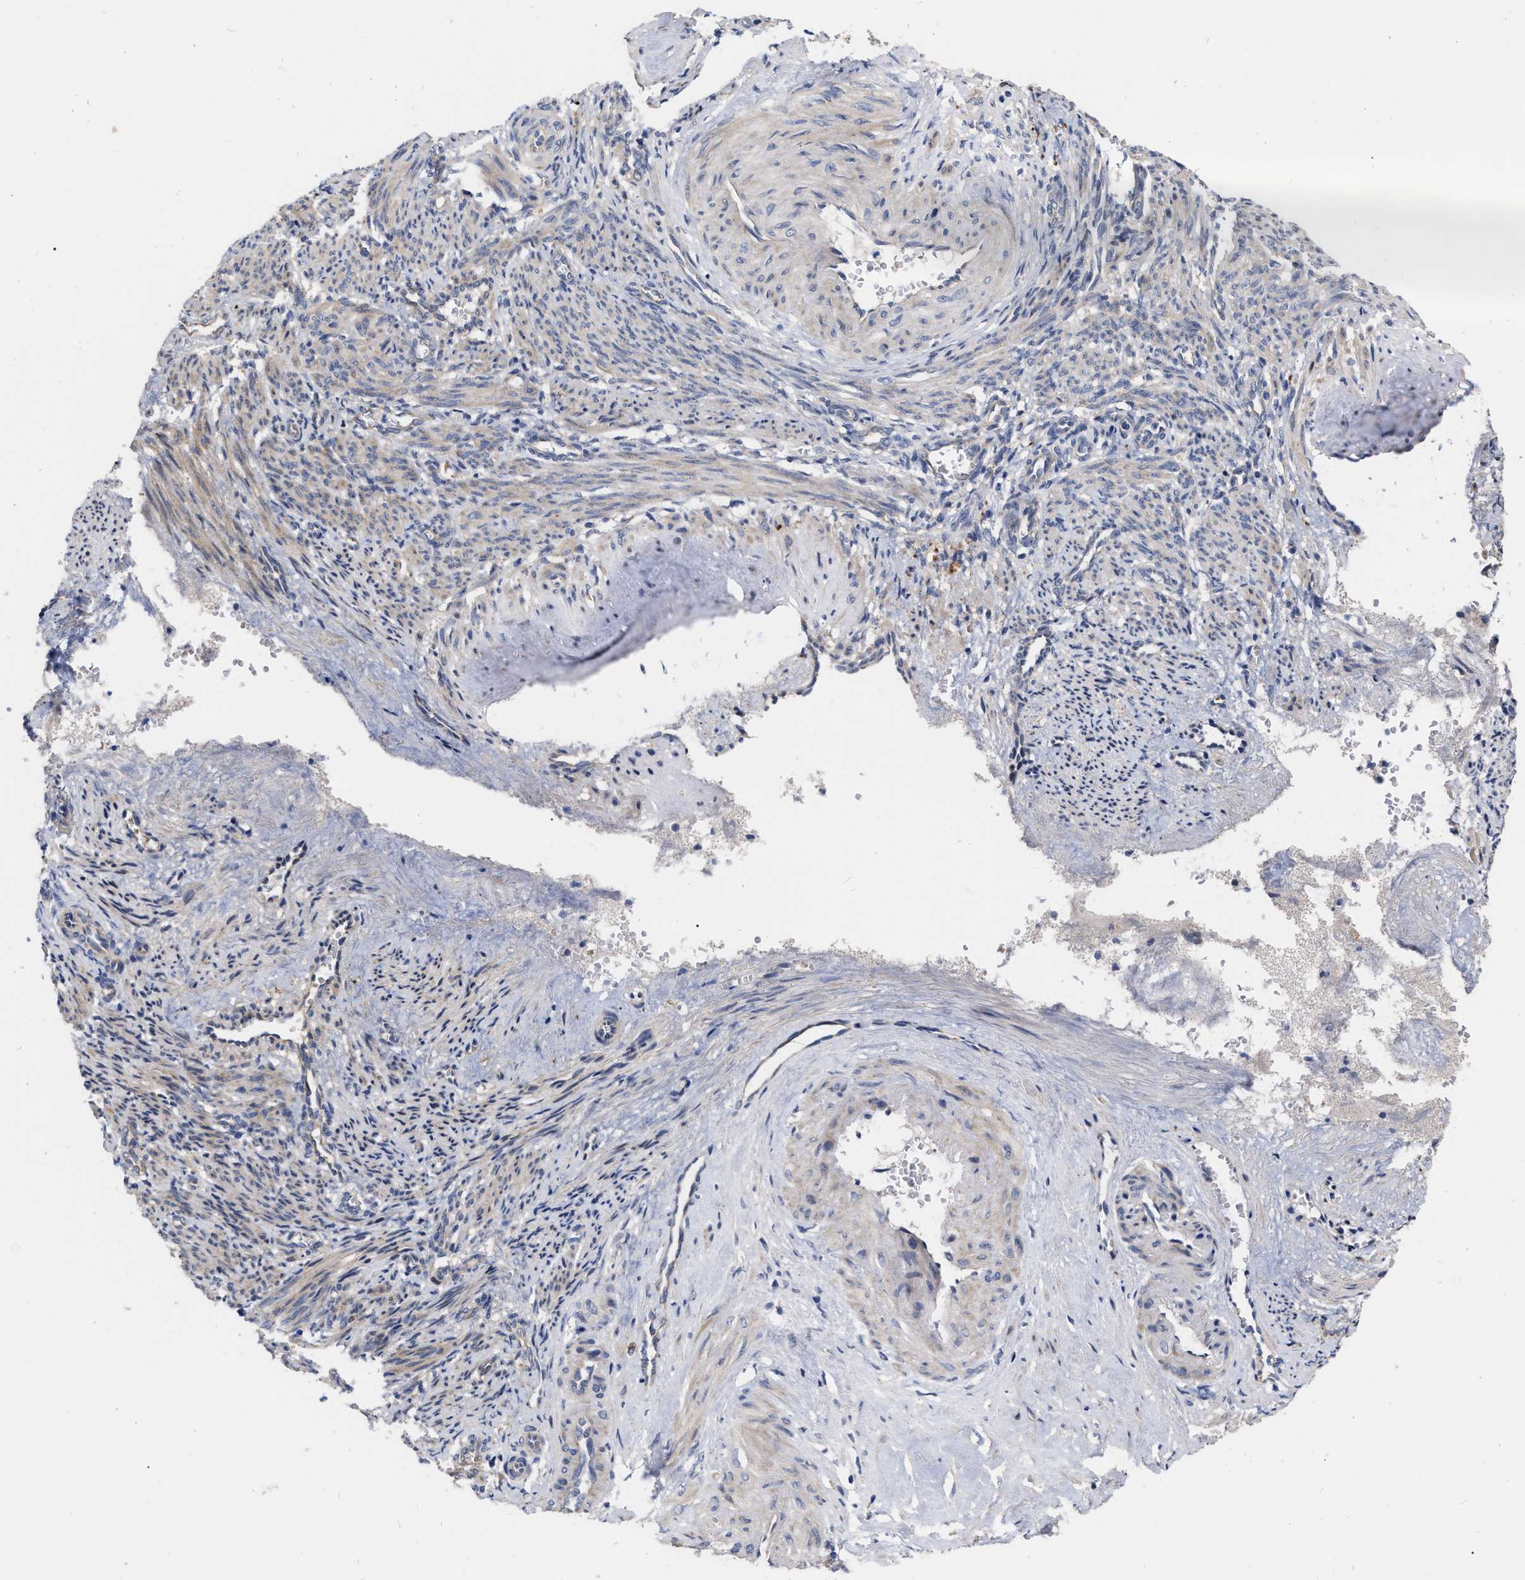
{"staining": {"intensity": "weak", "quantity": "<25%", "location": "cytoplasmic/membranous"}, "tissue": "smooth muscle", "cell_type": "Smooth muscle cells", "image_type": "normal", "snomed": [{"axis": "morphology", "description": "Normal tissue, NOS"}, {"axis": "topography", "description": "Endometrium"}], "caption": "The micrograph displays no staining of smooth muscle cells in unremarkable smooth muscle. Brightfield microscopy of IHC stained with DAB (brown) and hematoxylin (blue), captured at high magnification.", "gene": "MLST8", "patient": {"sex": "female", "age": 33}}